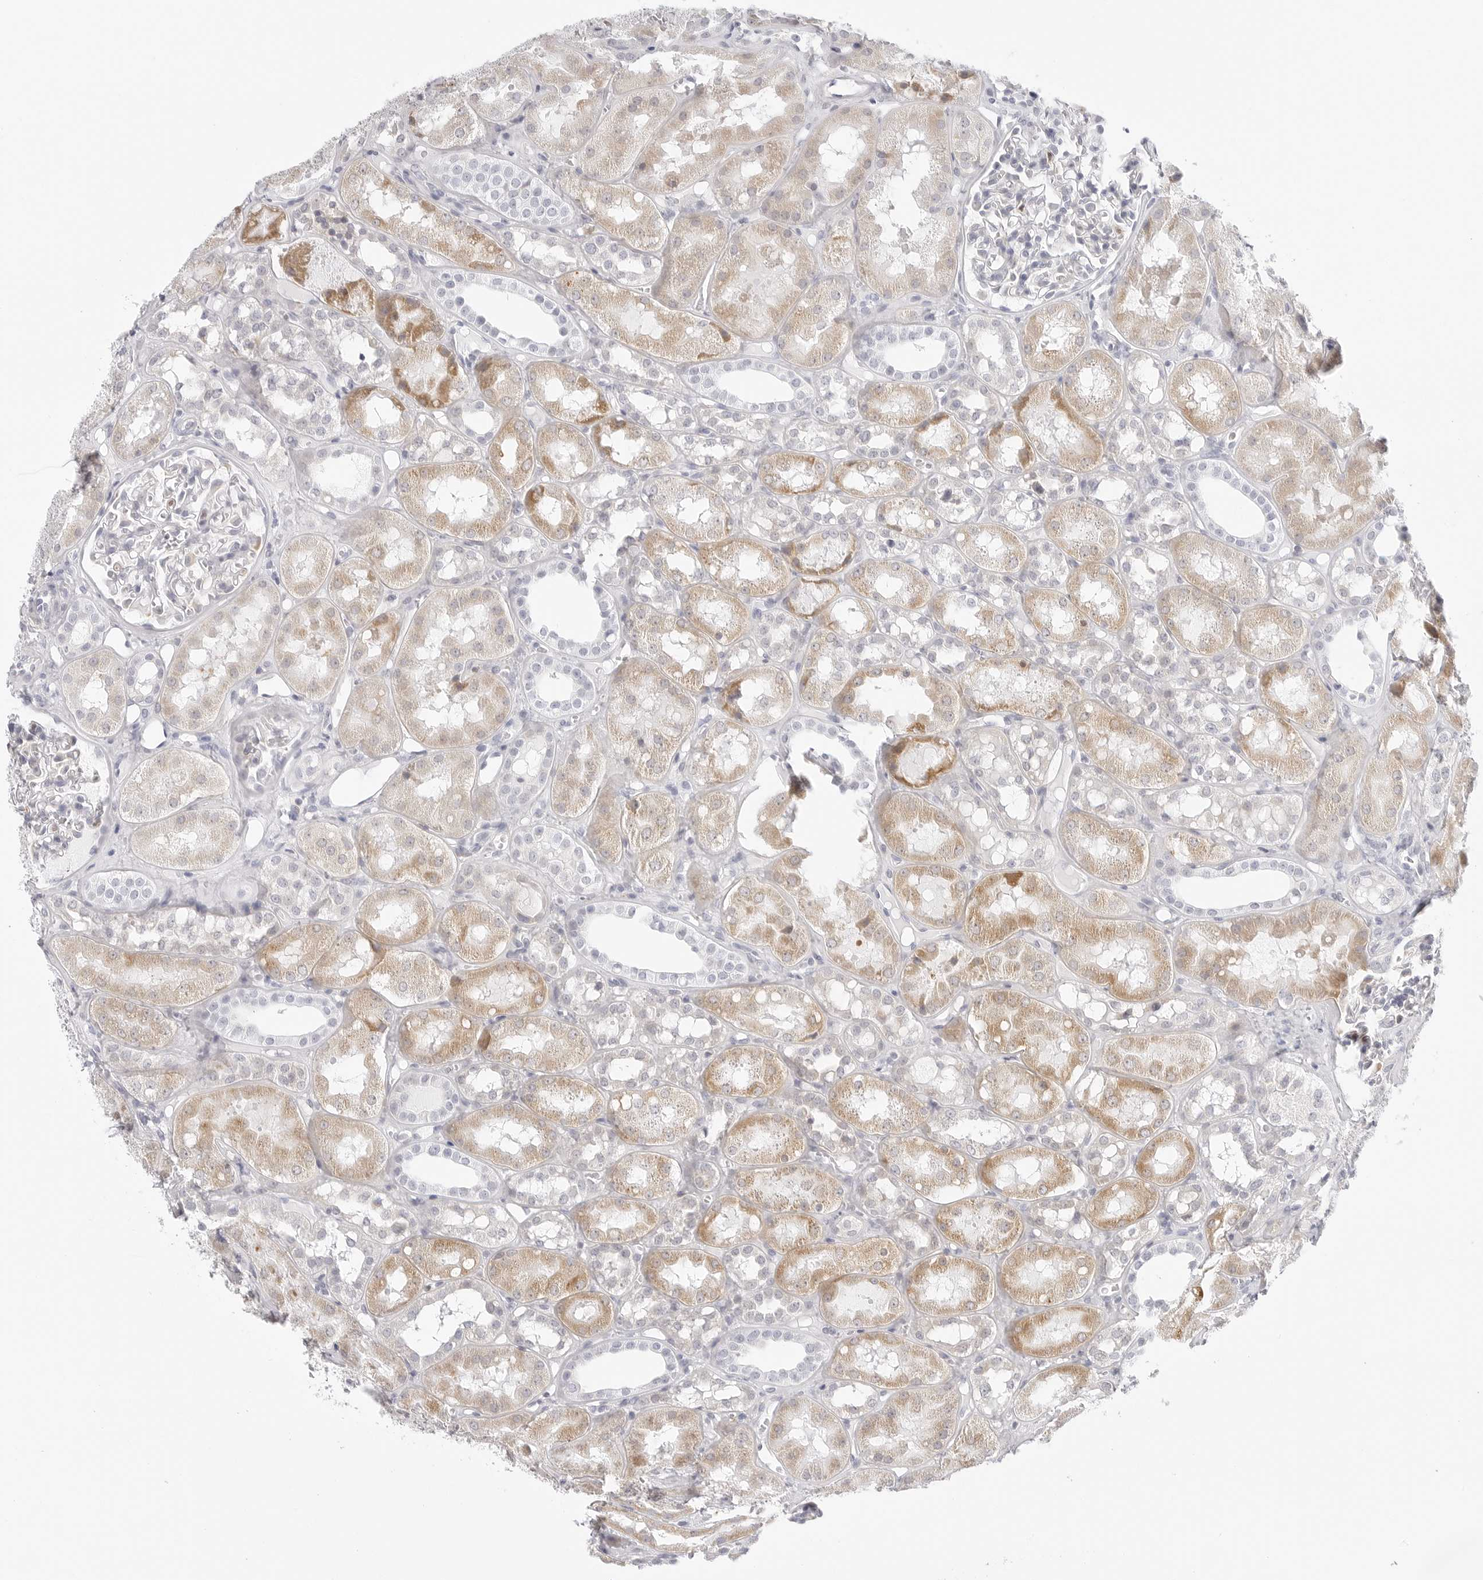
{"staining": {"intensity": "negative", "quantity": "none", "location": "none"}, "tissue": "kidney", "cell_type": "Cells in glomeruli", "image_type": "normal", "snomed": [{"axis": "morphology", "description": "Normal tissue, NOS"}, {"axis": "topography", "description": "Kidney"}], "caption": "An immunohistochemistry photomicrograph of benign kidney is shown. There is no staining in cells in glomeruli of kidney. (Stains: DAB IHC with hematoxylin counter stain, Microscopy: brightfield microscopy at high magnification).", "gene": "THEM4", "patient": {"sex": "male", "age": 16}}